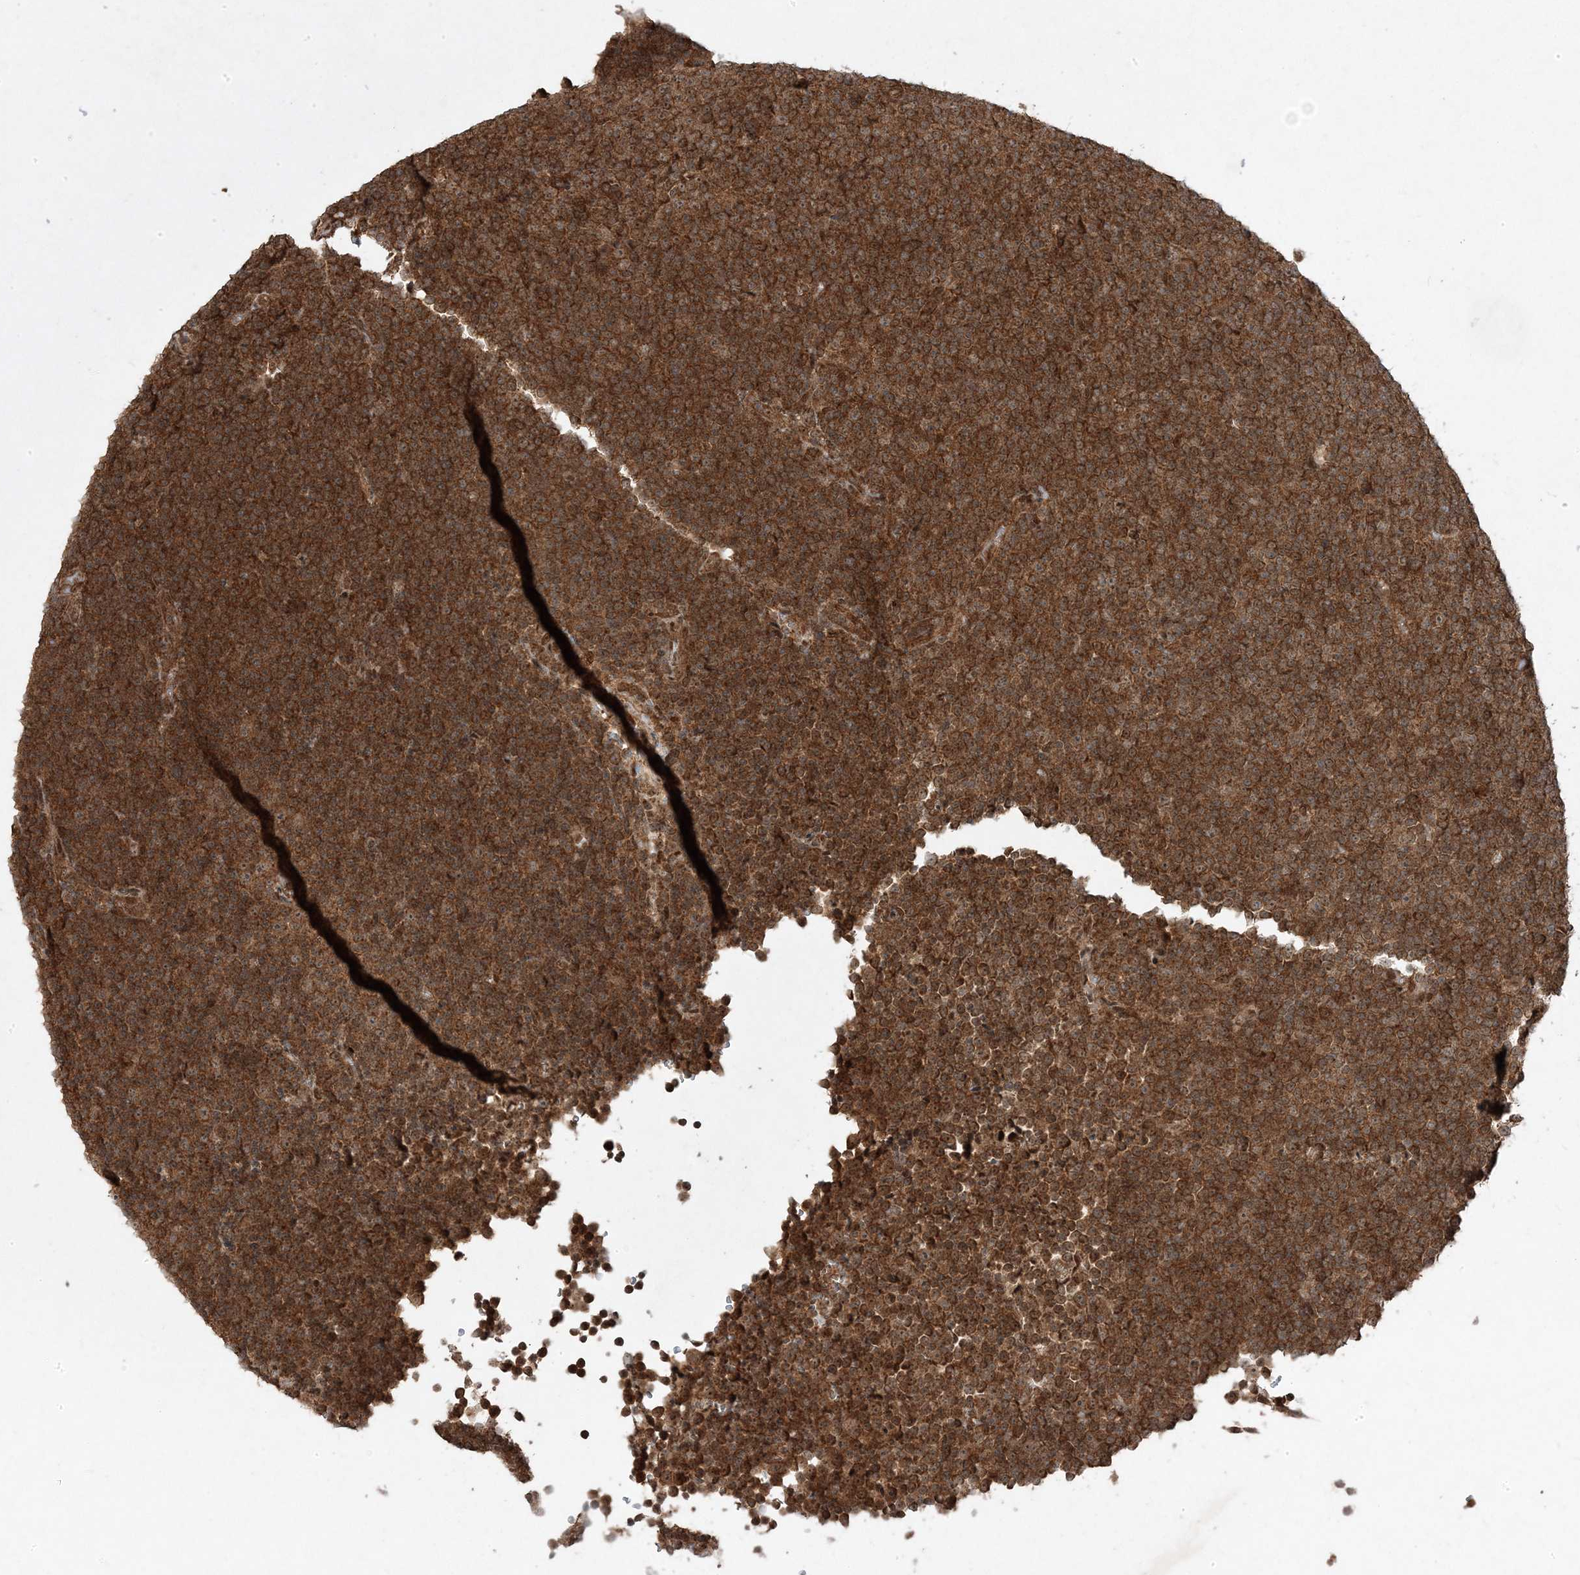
{"staining": {"intensity": "strong", "quantity": ">75%", "location": "cytoplasmic/membranous,nuclear"}, "tissue": "lymphoma", "cell_type": "Tumor cells", "image_type": "cancer", "snomed": [{"axis": "morphology", "description": "Malignant lymphoma, non-Hodgkin's type, Low grade"}, {"axis": "topography", "description": "Lymph node"}], "caption": "A photomicrograph of lymphoma stained for a protein reveals strong cytoplasmic/membranous and nuclear brown staining in tumor cells.", "gene": "PLEKHM2", "patient": {"sex": "female", "age": 67}}